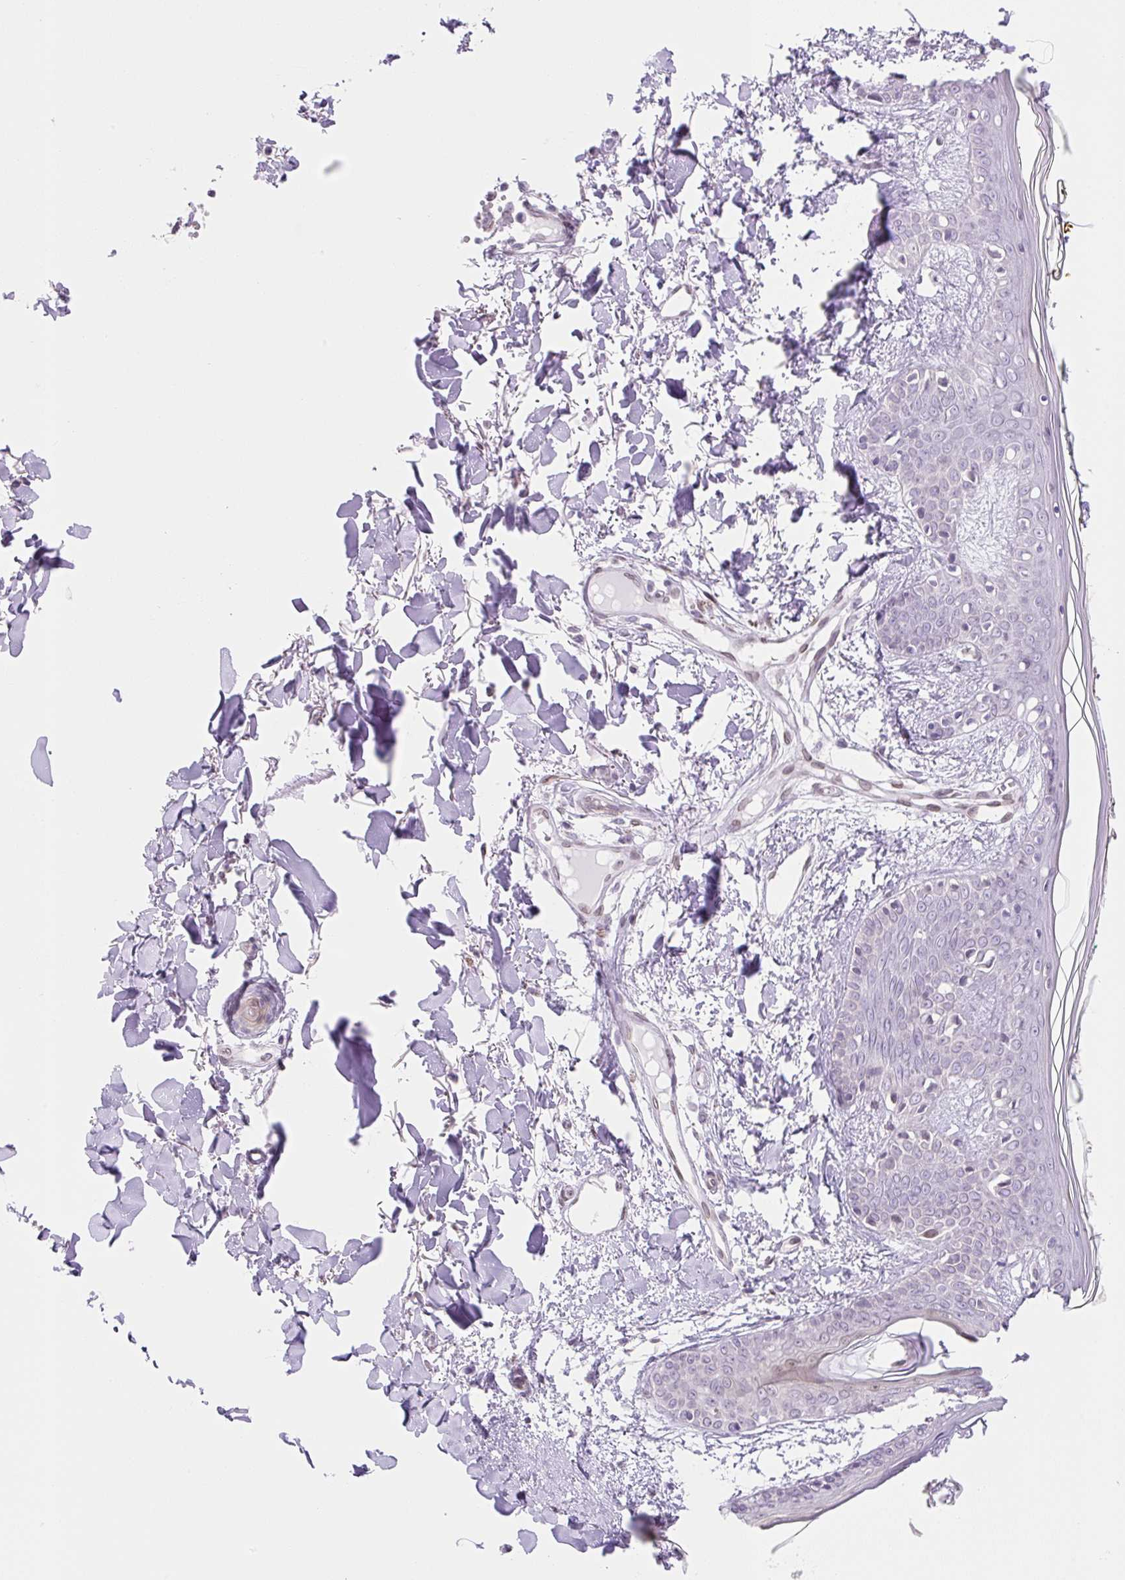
{"staining": {"intensity": "moderate", "quantity": "25%-75%", "location": "cytoplasmic/membranous"}, "tissue": "skin", "cell_type": "Fibroblasts", "image_type": "normal", "snomed": [{"axis": "morphology", "description": "Normal tissue, NOS"}, {"axis": "topography", "description": "Skin"}], "caption": "A micrograph showing moderate cytoplasmic/membranous positivity in approximately 25%-75% of fibroblasts in benign skin, as visualized by brown immunohistochemical staining.", "gene": "SYNE3", "patient": {"sex": "female", "age": 34}}